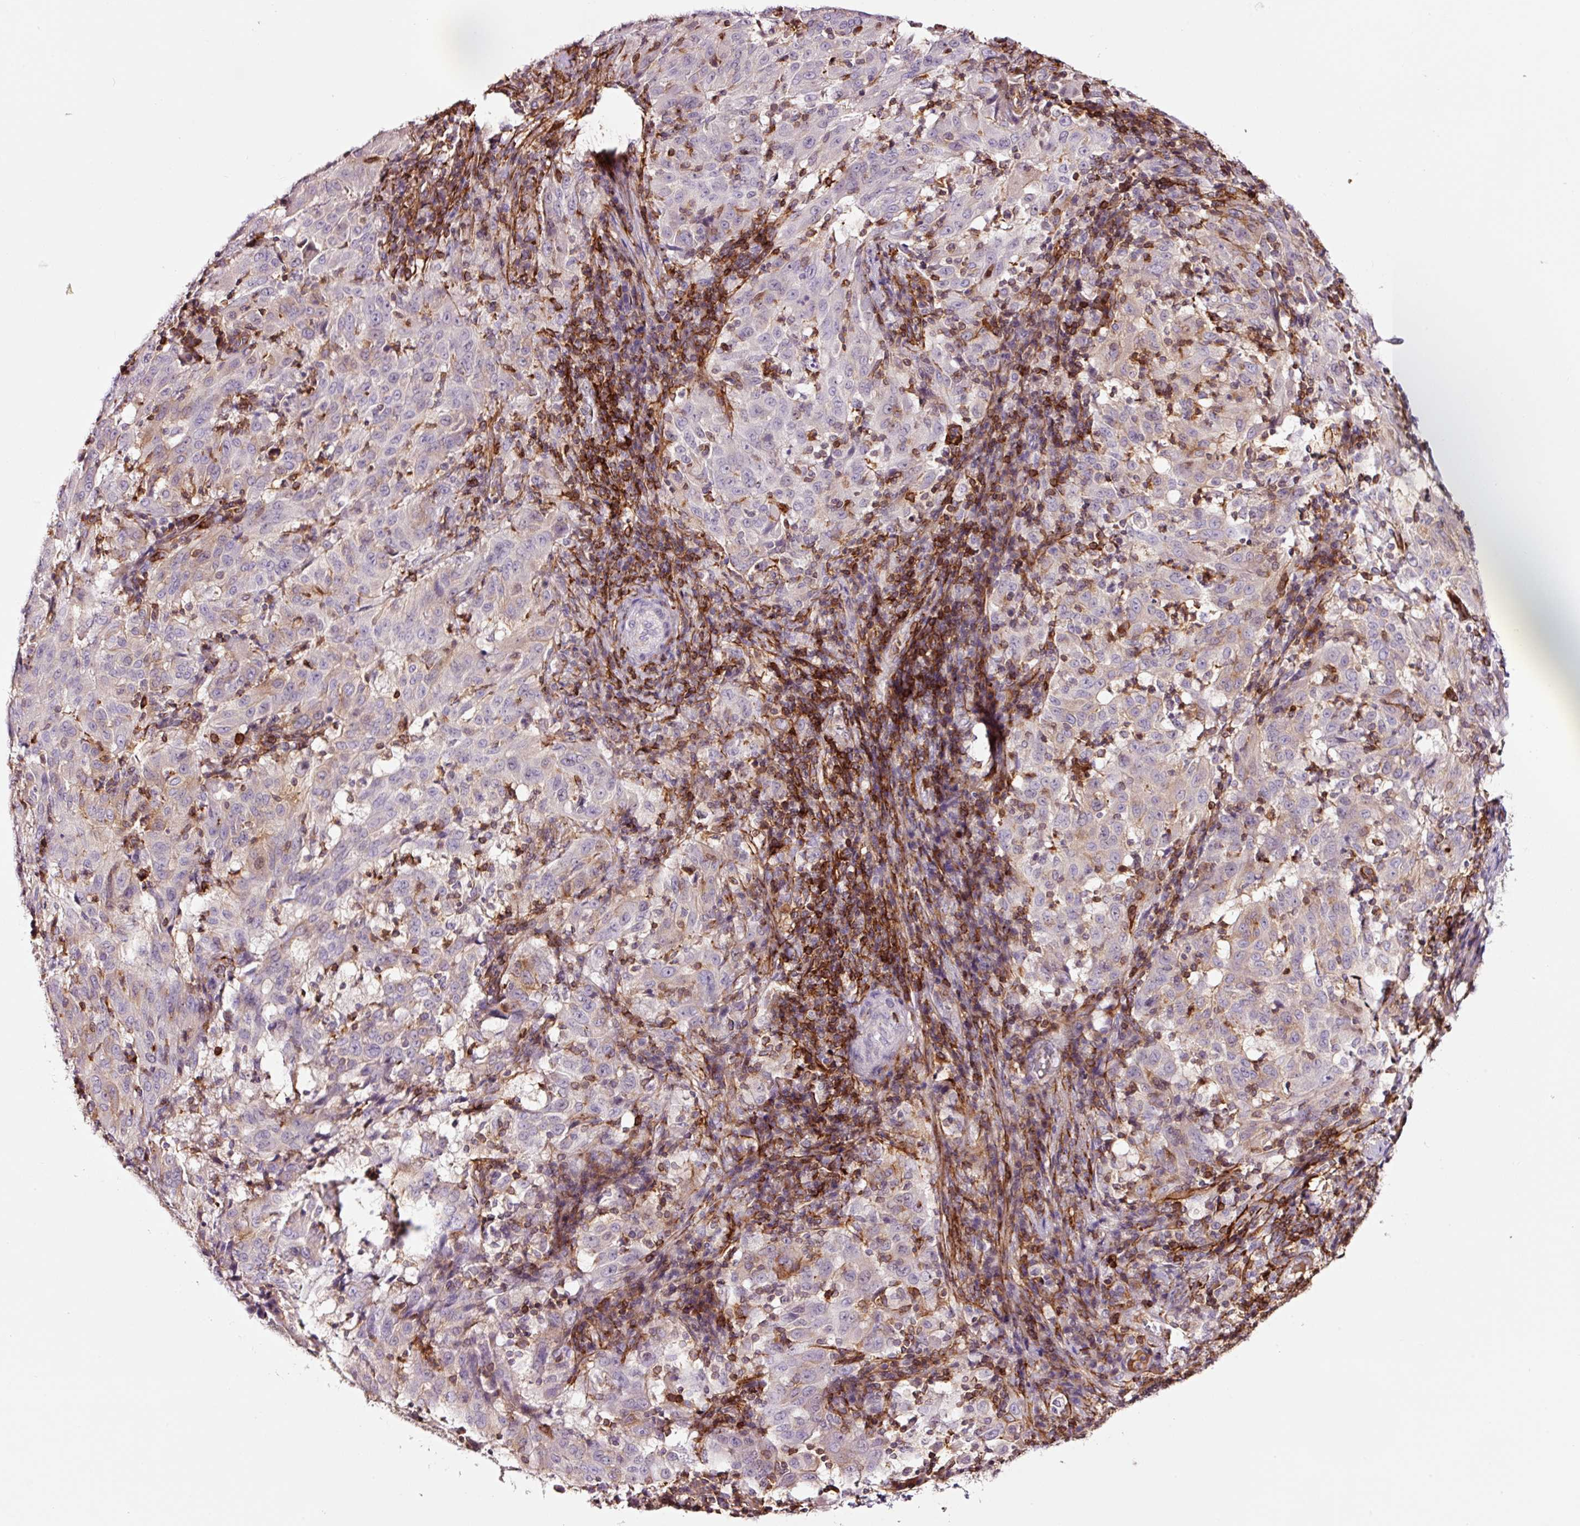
{"staining": {"intensity": "negative", "quantity": "none", "location": "none"}, "tissue": "pancreatic cancer", "cell_type": "Tumor cells", "image_type": "cancer", "snomed": [{"axis": "morphology", "description": "Adenocarcinoma, NOS"}, {"axis": "topography", "description": "Pancreas"}], "caption": "DAB immunohistochemical staining of pancreatic cancer (adenocarcinoma) reveals no significant positivity in tumor cells.", "gene": "ADD3", "patient": {"sex": "male", "age": 63}}